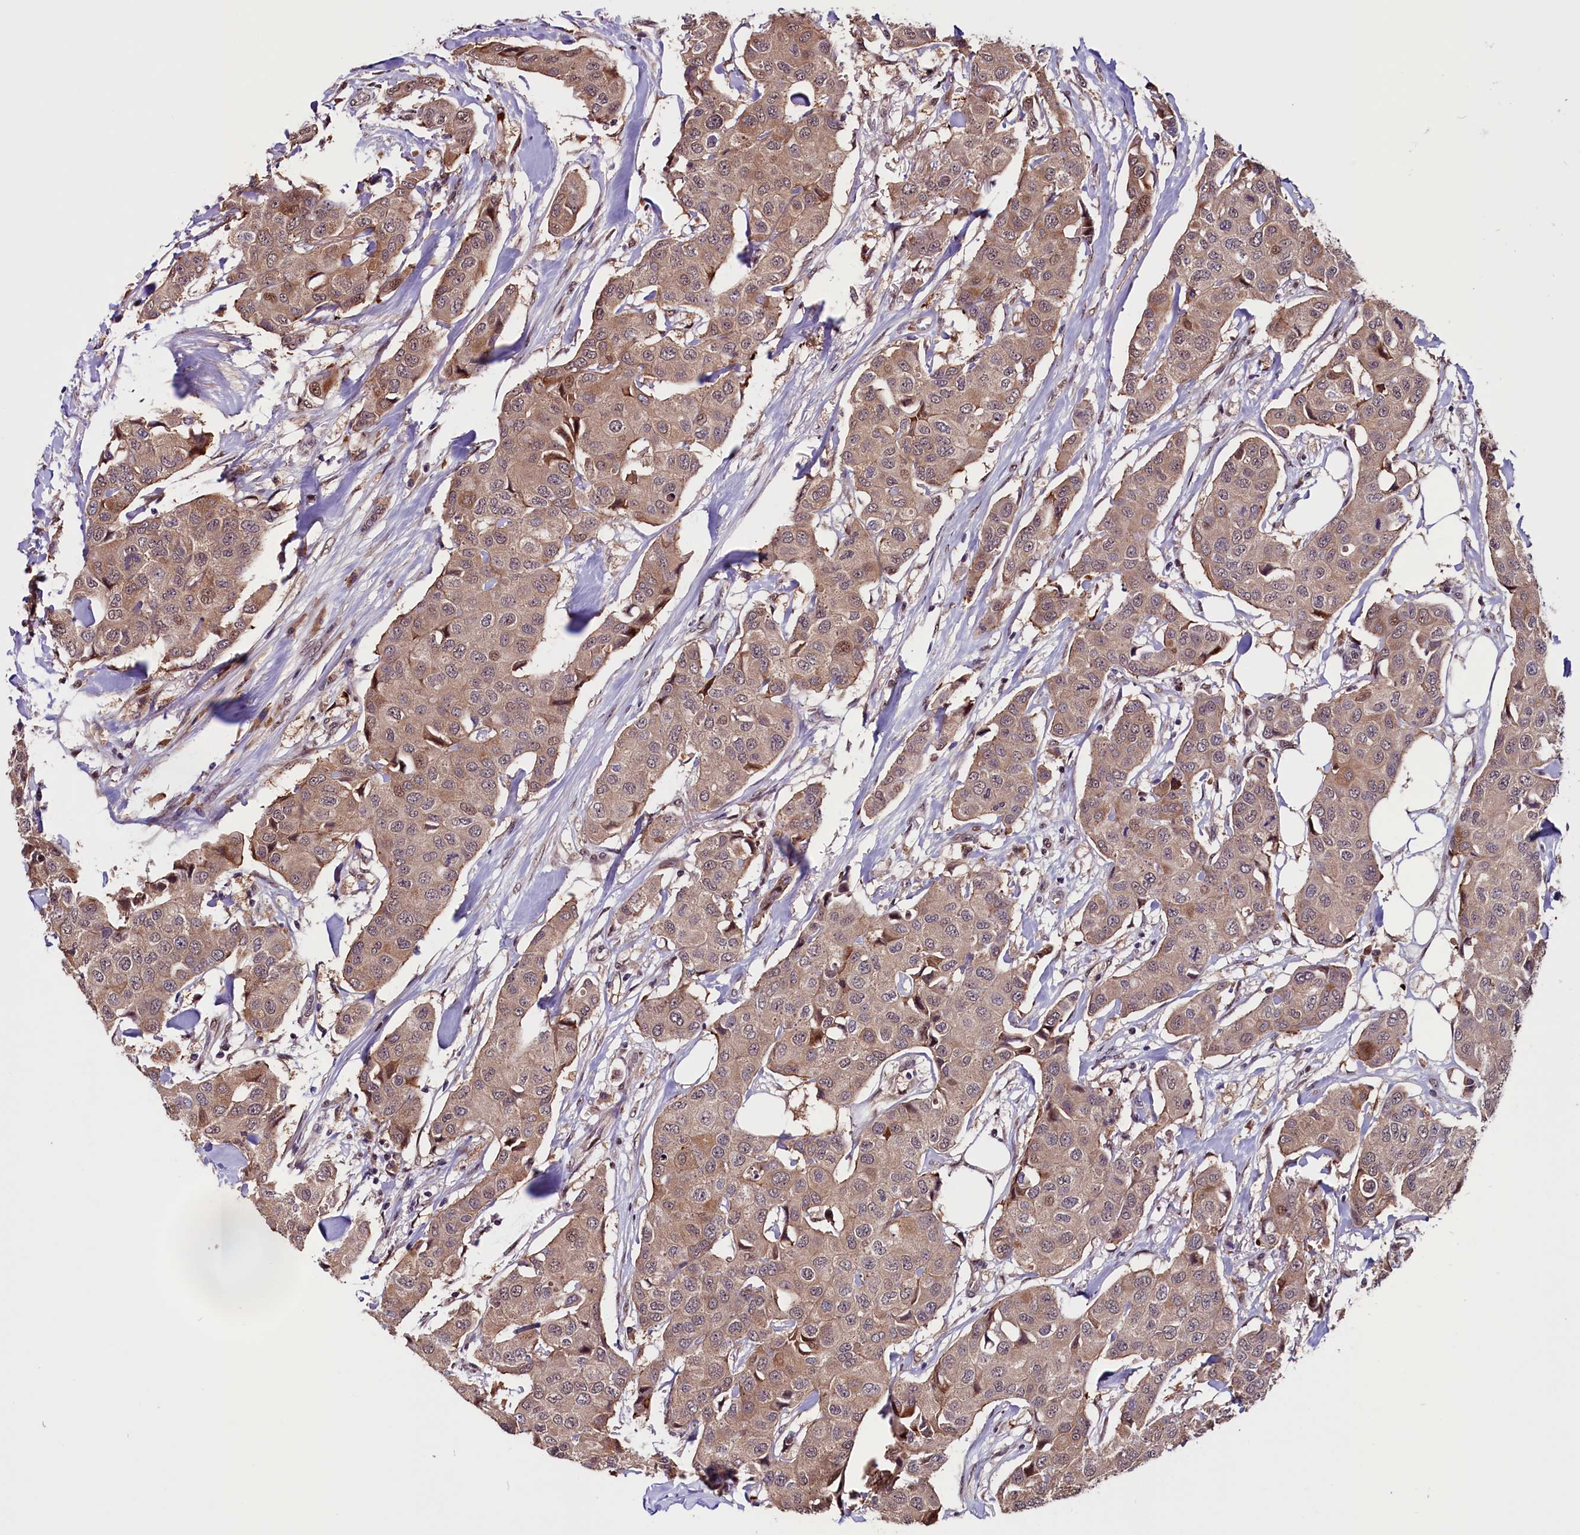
{"staining": {"intensity": "weak", "quantity": ">75%", "location": "cytoplasmic/membranous,nuclear"}, "tissue": "breast cancer", "cell_type": "Tumor cells", "image_type": "cancer", "snomed": [{"axis": "morphology", "description": "Duct carcinoma"}, {"axis": "topography", "description": "Breast"}], "caption": "Protein expression analysis of breast cancer (invasive ductal carcinoma) exhibits weak cytoplasmic/membranous and nuclear positivity in approximately >75% of tumor cells. The staining was performed using DAB to visualize the protein expression in brown, while the nuclei were stained in blue with hematoxylin (Magnification: 20x).", "gene": "RNMT", "patient": {"sex": "female", "age": 80}}